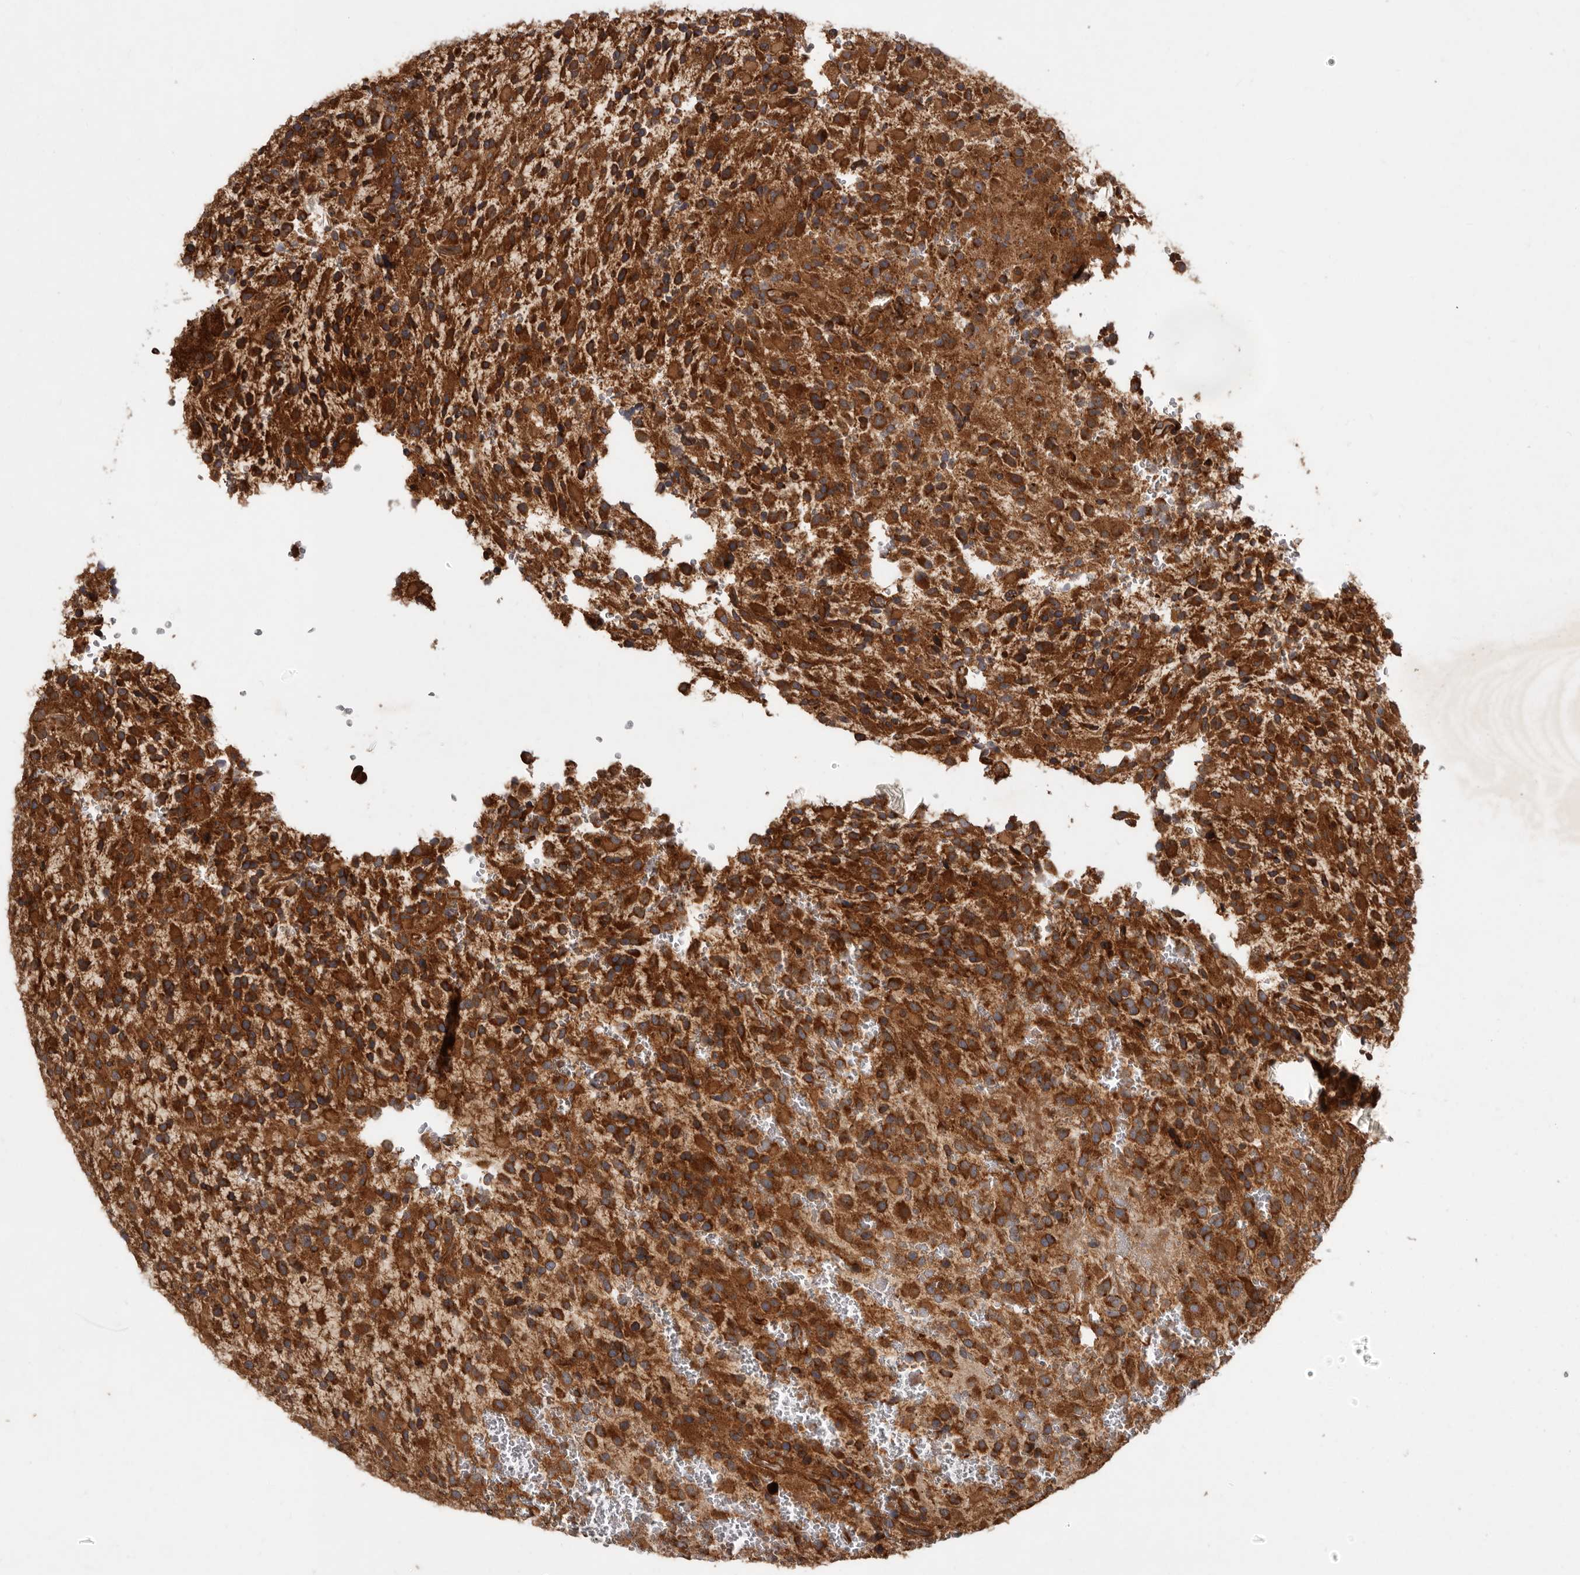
{"staining": {"intensity": "moderate", "quantity": ">75%", "location": "cytoplasmic/membranous"}, "tissue": "glioma", "cell_type": "Tumor cells", "image_type": "cancer", "snomed": [{"axis": "morphology", "description": "Glioma, malignant, High grade"}, {"axis": "topography", "description": "Brain"}], "caption": "An immunohistochemistry image of tumor tissue is shown. Protein staining in brown labels moderate cytoplasmic/membranous positivity in malignant glioma (high-grade) within tumor cells.", "gene": "STK36", "patient": {"sex": "male", "age": 34}}